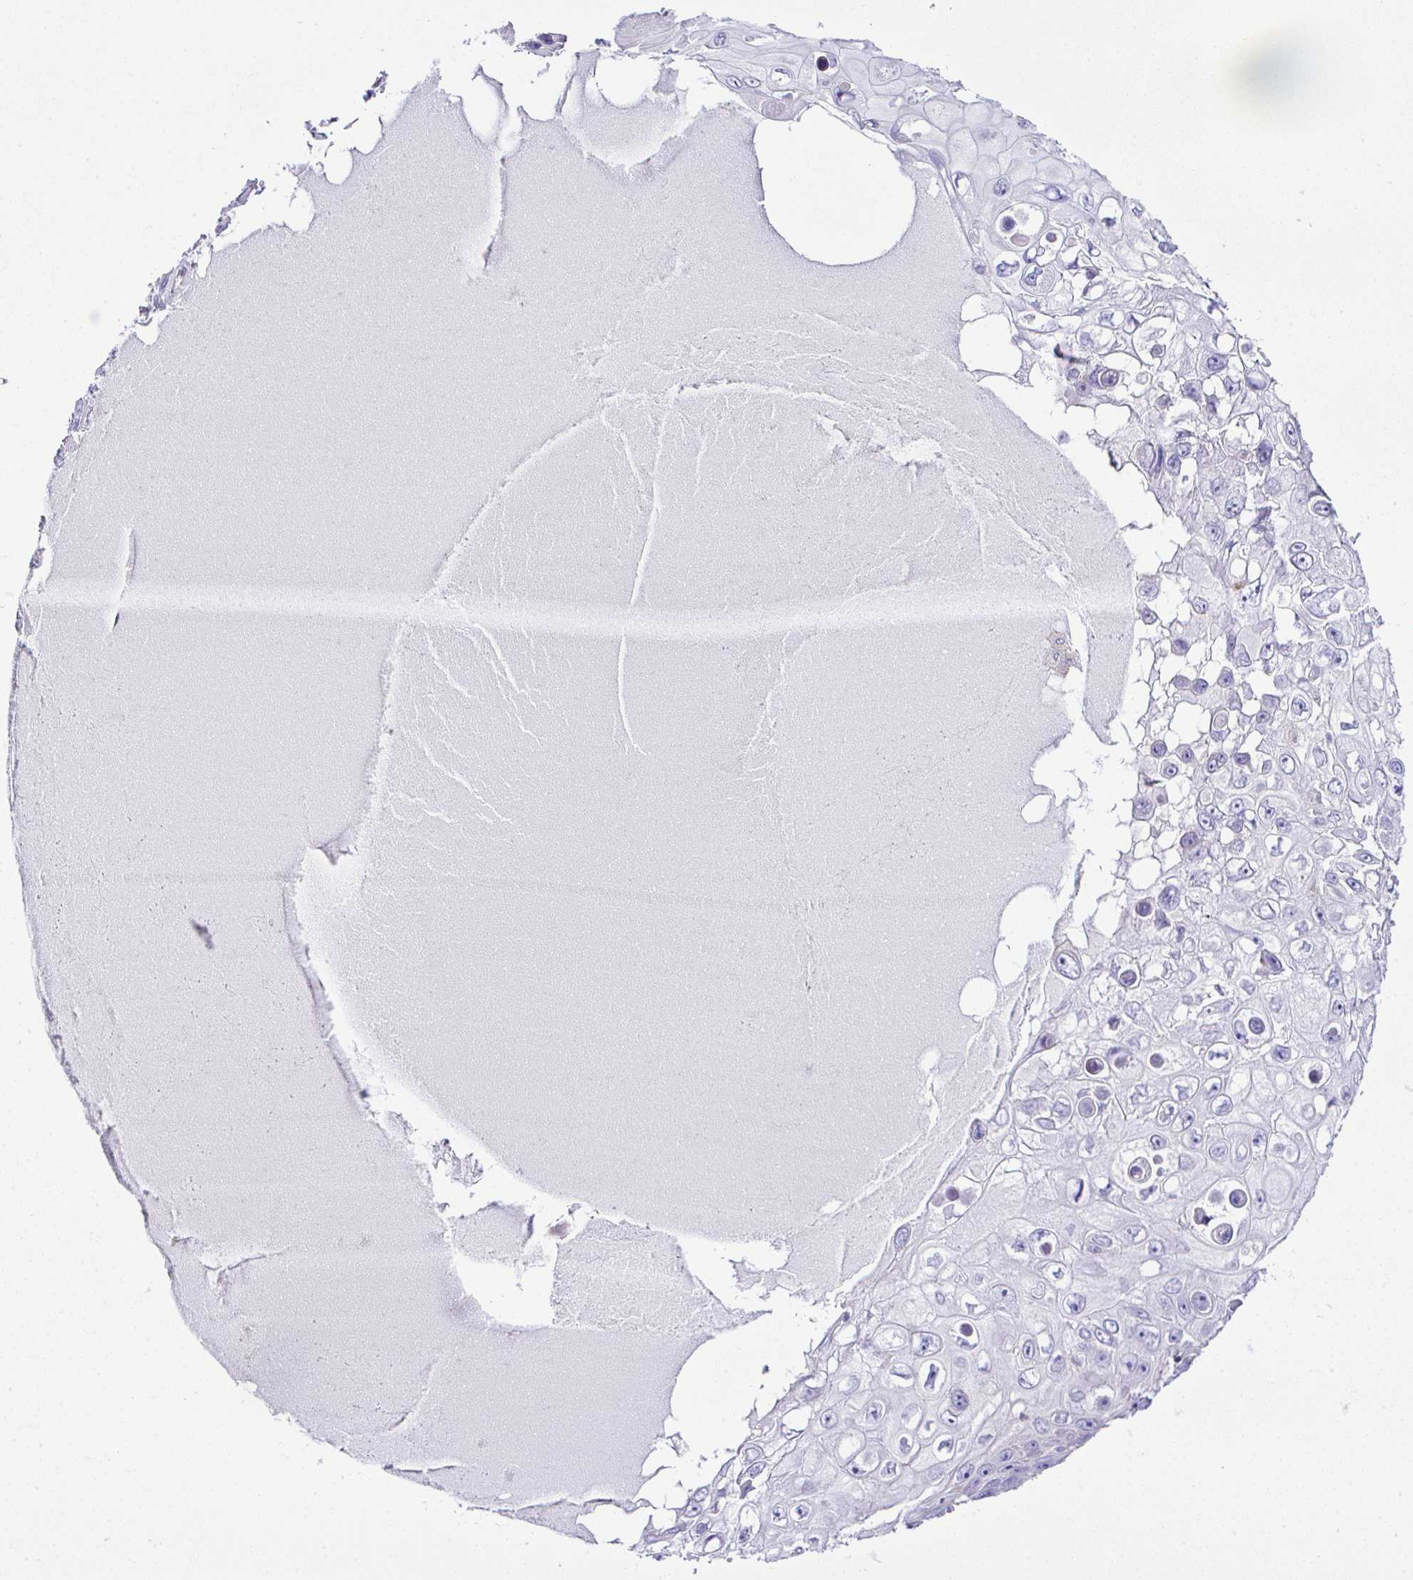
{"staining": {"intensity": "negative", "quantity": "none", "location": "none"}, "tissue": "skin cancer", "cell_type": "Tumor cells", "image_type": "cancer", "snomed": [{"axis": "morphology", "description": "Squamous cell carcinoma, NOS"}, {"axis": "topography", "description": "Skin"}], "caption": "Immunohistochemical staining of skin cancer shows no significant positivity in tumor cells.", "gene": "OR4P4", "patient": {"sex": "male", "age": 82}}